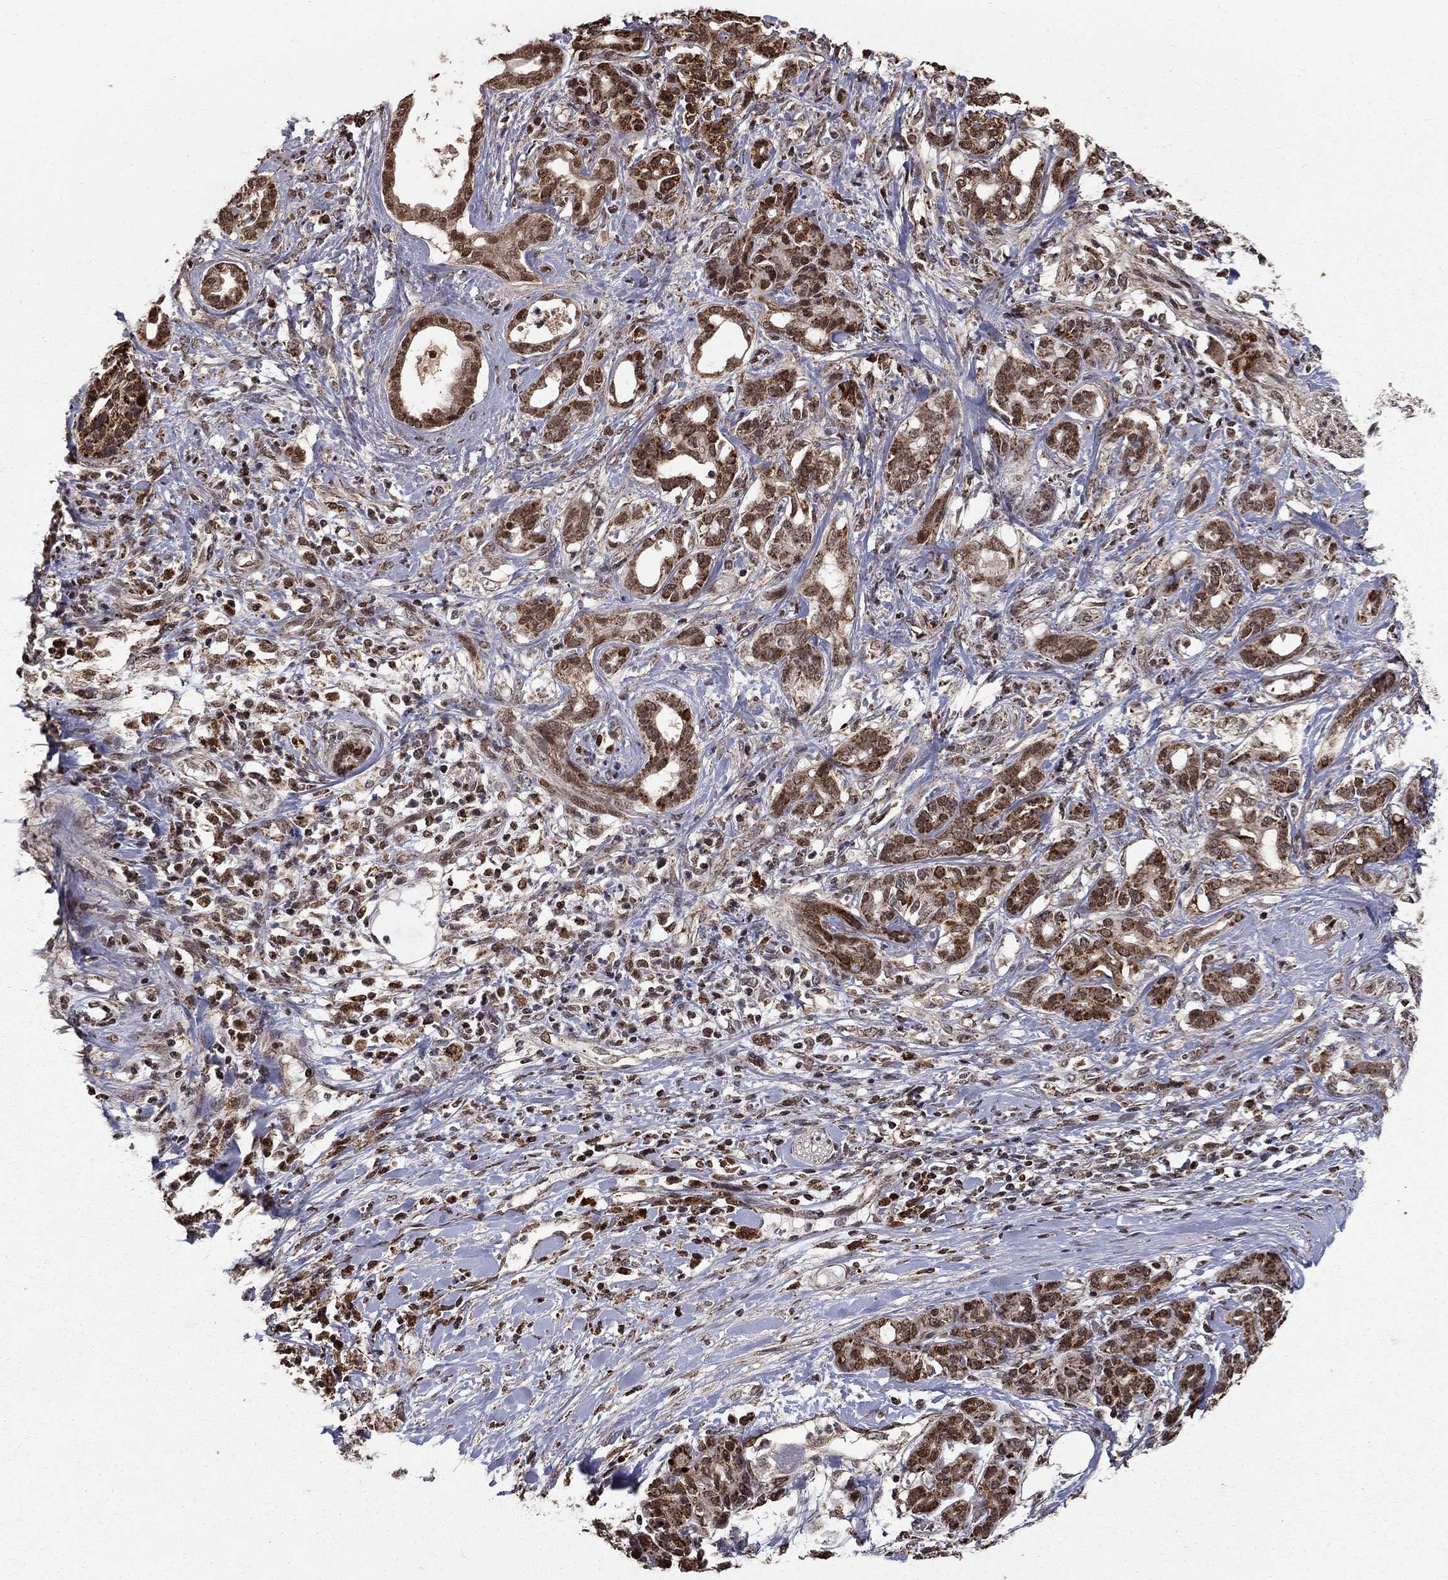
{"staining": {"intensity": "moderate", "quantity": "25%-75%", "location": "cytoplasmic/membranous,nuclear"}, "tissue": "pancreatic cancer", "cell_type": "Tumor cells", "image_type": "cancer", "snomed": [{"axis": "morphology", "description": "Adenocarcinoma, NOS"}, {"axis": "topography", "description": "Pancreas"}], "caption": "A micrograph of human pancreatic adenocarcinoma stained for a protein shows moderate cytoplasmic/membranous and nuclear brown staining in tumor cells.", "gene": "ACOT13", "patient": {"sex": "female", "age": 56}}